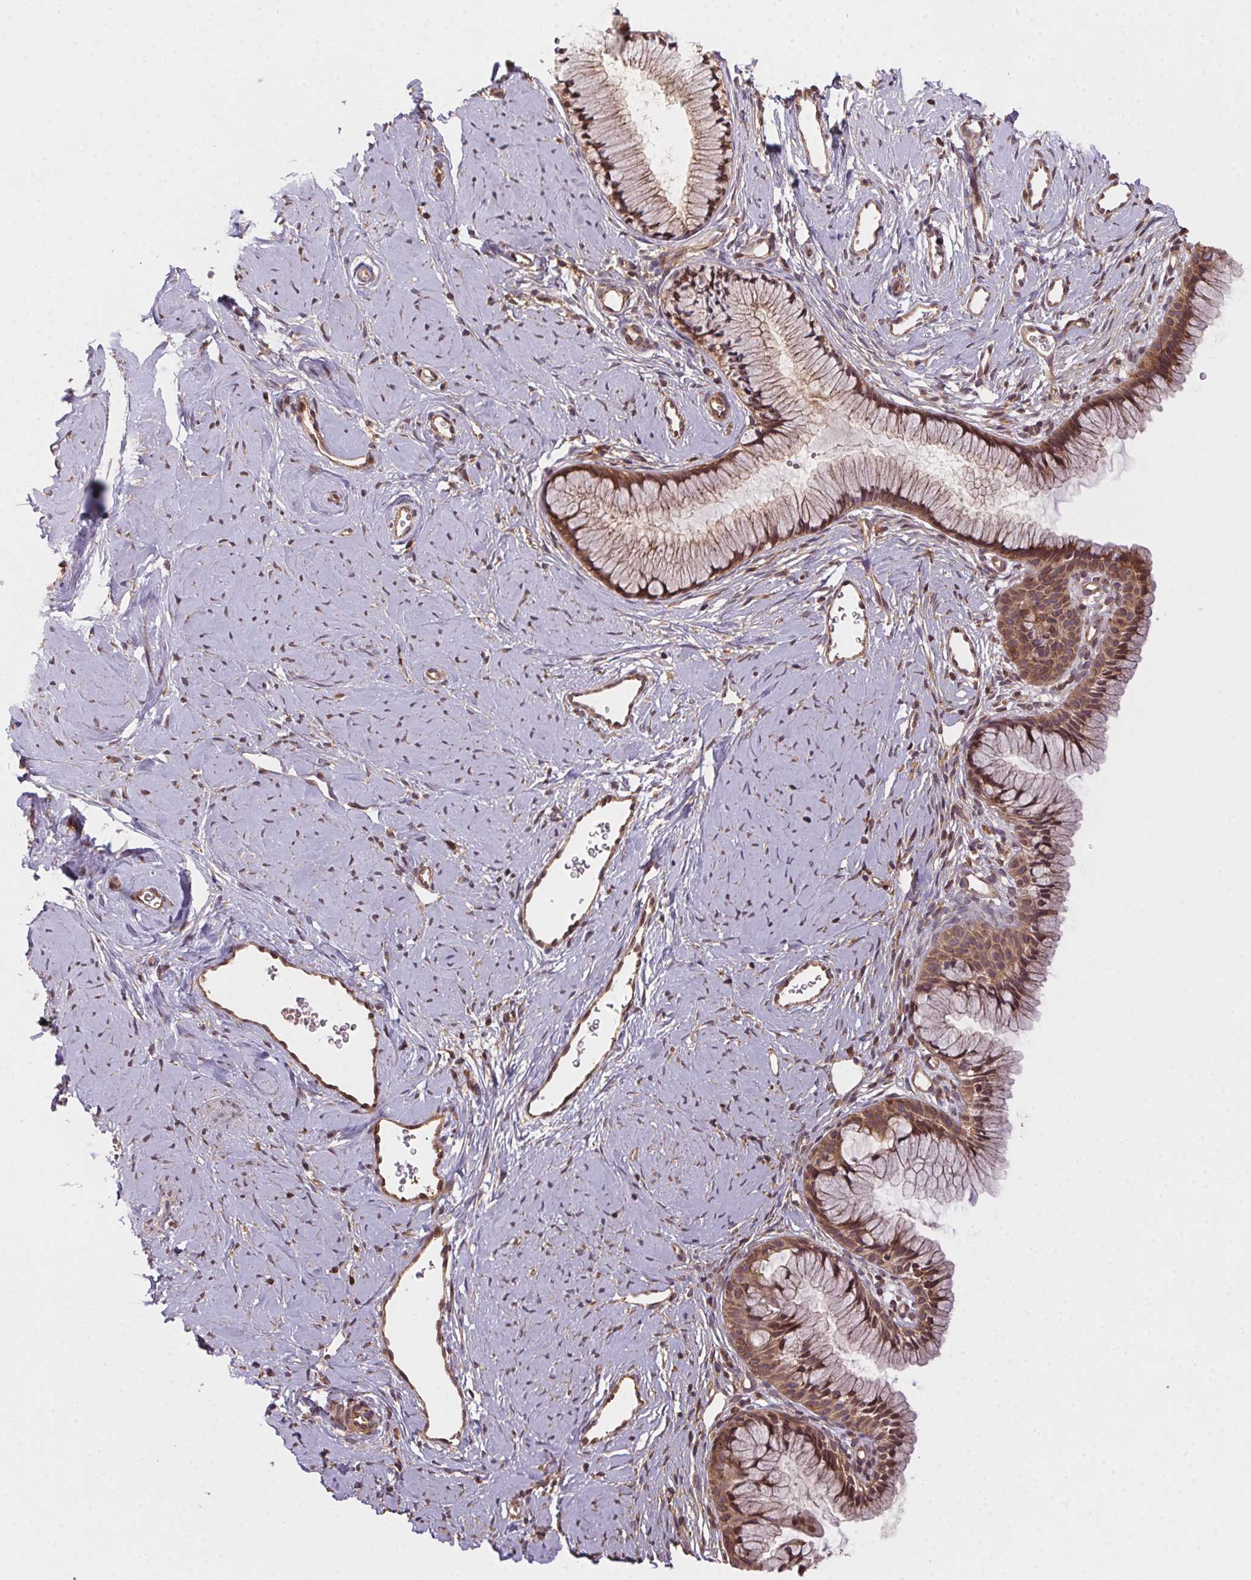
{"staining": {"intensity": "moderate", "quantity": ">75%", "location": "cytoplasmic/membranous"}, "tissue": "cervix", "cell_type": "Glandular cells", "image_type": "normal", "snomed": [{"axis": "morphology", "description": "Normal tissue, NOS"}, {"axis": "topography", "description": "Cervix"}], "caption": "Cervix was stained to show a protein in brown. There is medium levels of moderate cytoplasmic/membranous staining in about >75% of glandular cells.", "gene": "MEX3D", "patient": {"sex": "female", "age": 40}}